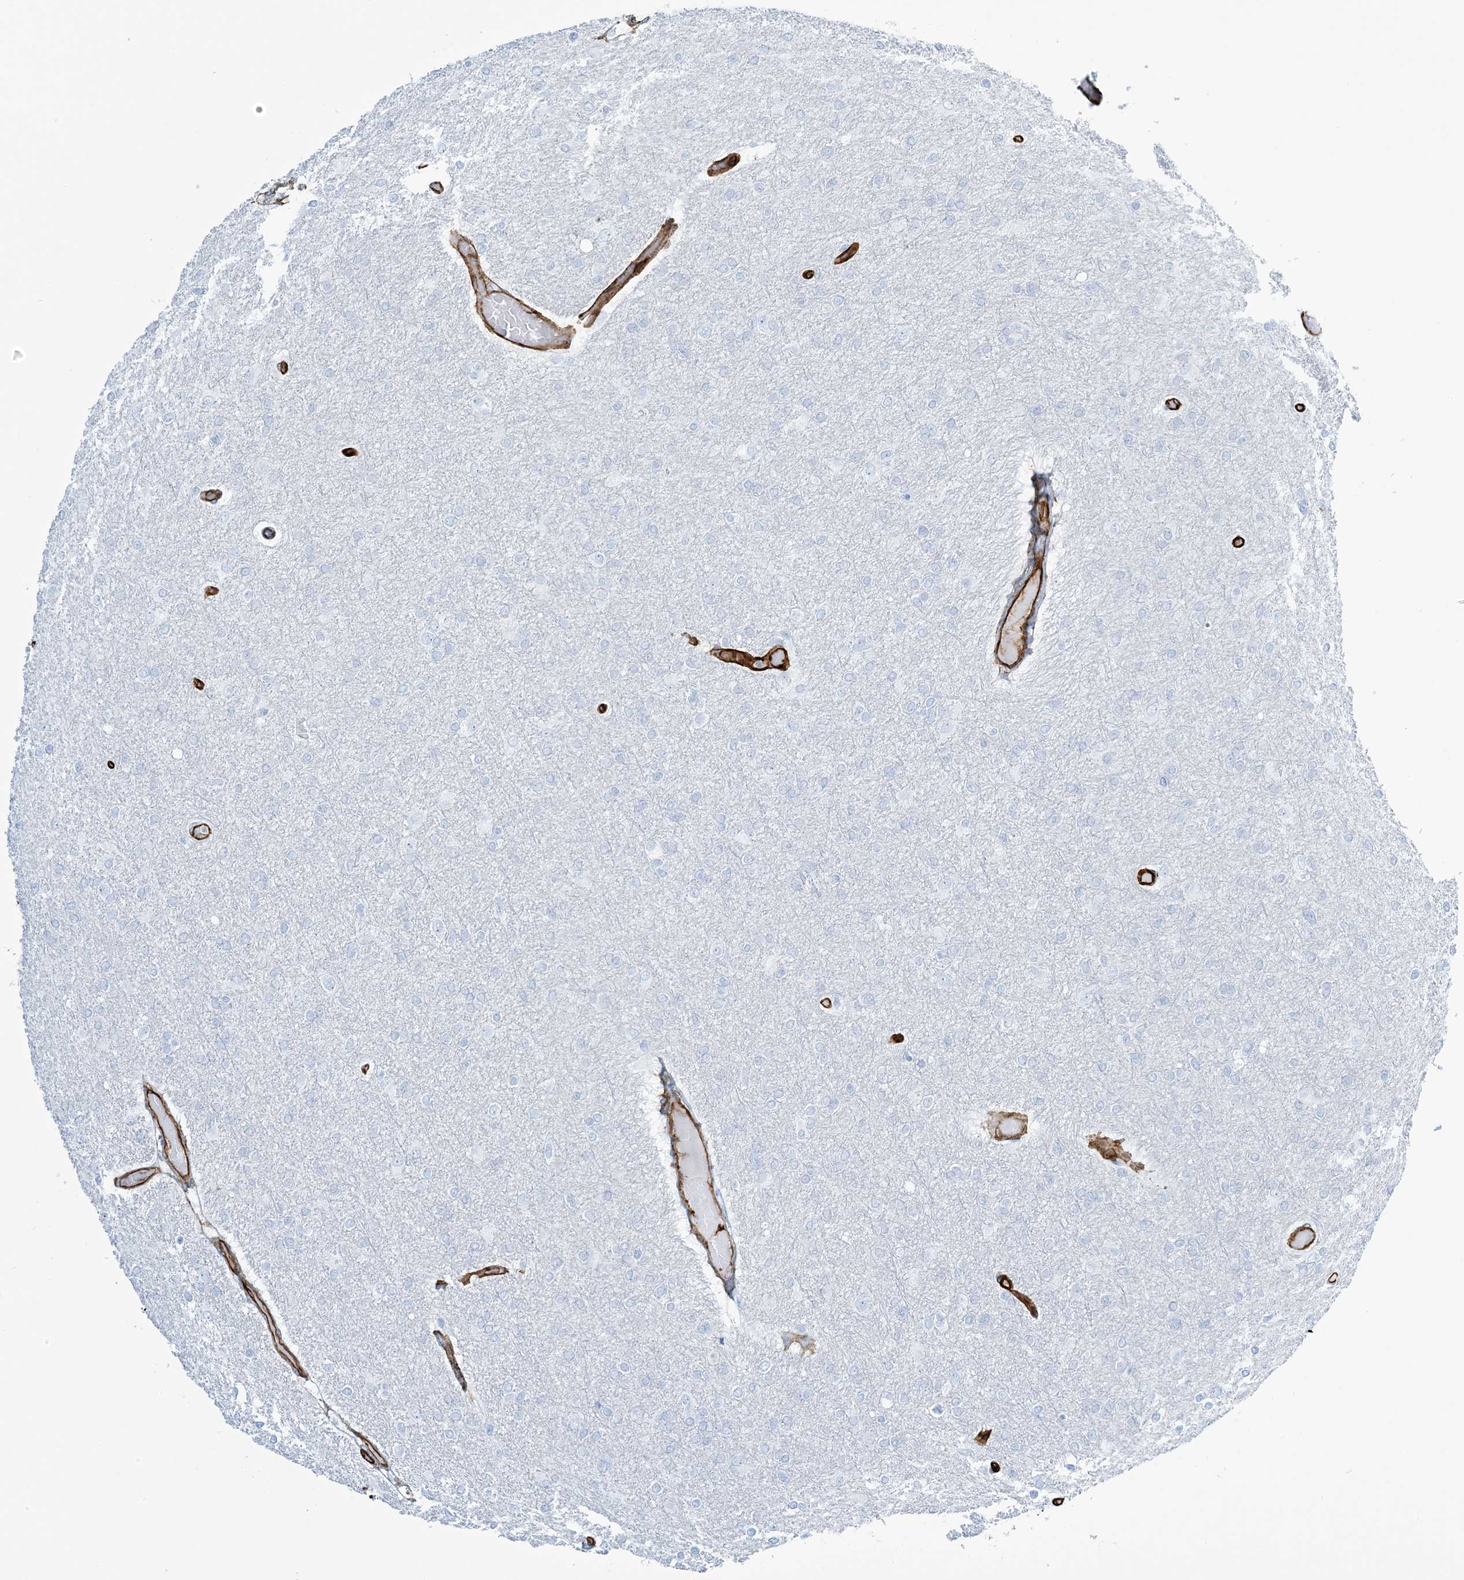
{"staining": {"intensity": "negative", "quantity": "none", "location": "none"}, "tissue": "glioma", "cell_type": "Tumor cells", "image_type": "cancer", "snomed": [{"axis": "morphology", "description": "Glioma, malignant, High grade"}, {"axis": "topography", "description": "Cerebral cortex"}], "caption": "This is a image of IHC staining of malignant glioma (high-grade), which shows no positivity in tumor cells. (DAB (3,3'-diaminobenzidine) immunohistochemistry with hematoxylin counter stain).", "gene": "EPS8L3", "patient": {"sex": "female", "age": 36}}